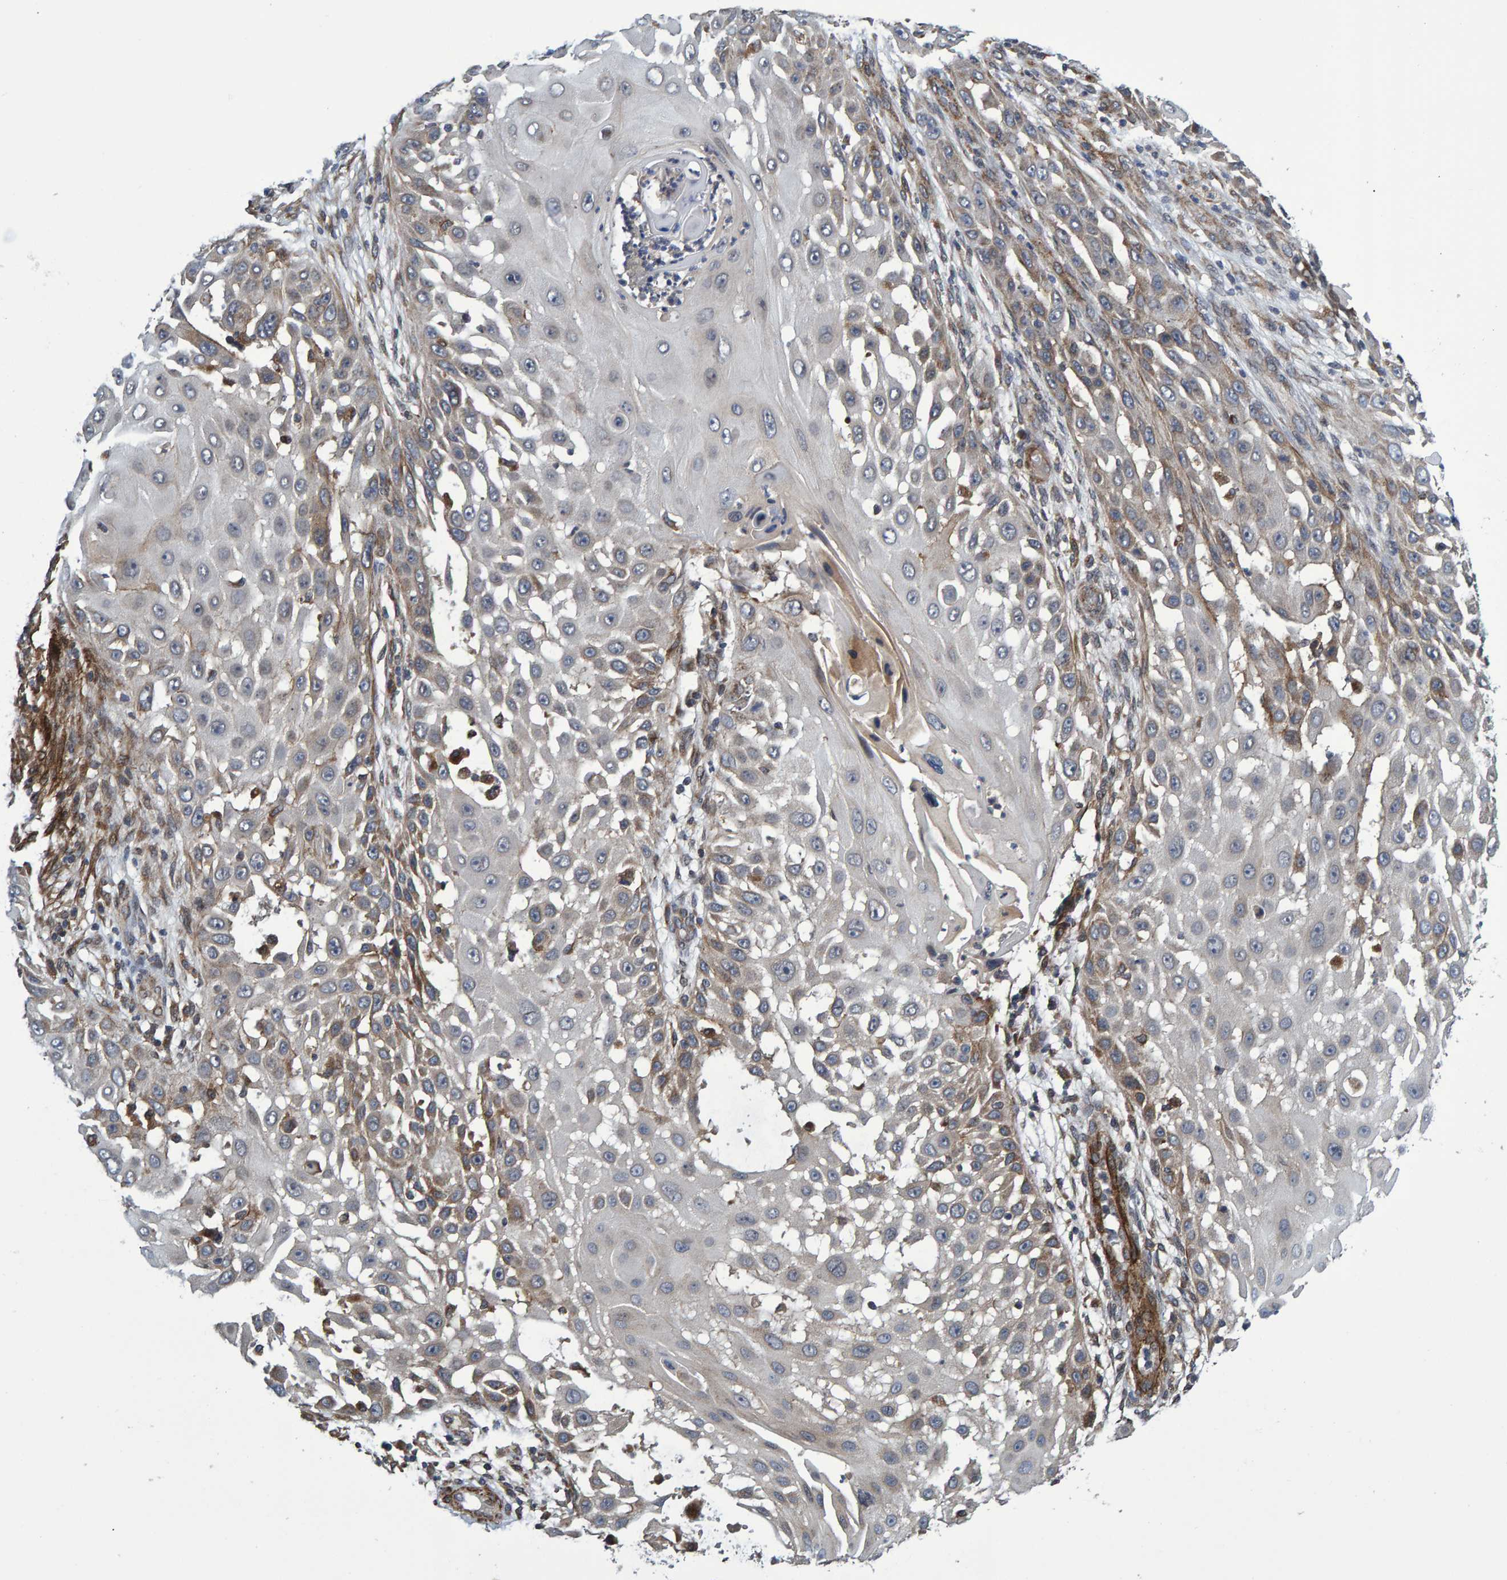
{"staining": {"intensity": "moderate", "quantity": "<25%", "location": "cytoplasmic/membranous"}, "tissue": "skin cancer", "cell_type": "Tumor cells", "image_type": "cancer", "snomed": [{"axis": "morphology", "description": "Squamous cell carcinoma, NOS"}, {"axis": "topography", "description": "Skin"}], "caption": "Immunohistochemical staining of human skin squamous cell carcinoma exhibits low levels of moderate cytoplasmic/membranous protein staining in approximately <25% of tumor cells.", "gene": "ATP6V1H", "patient": {"sex": "female", "age": 44}}